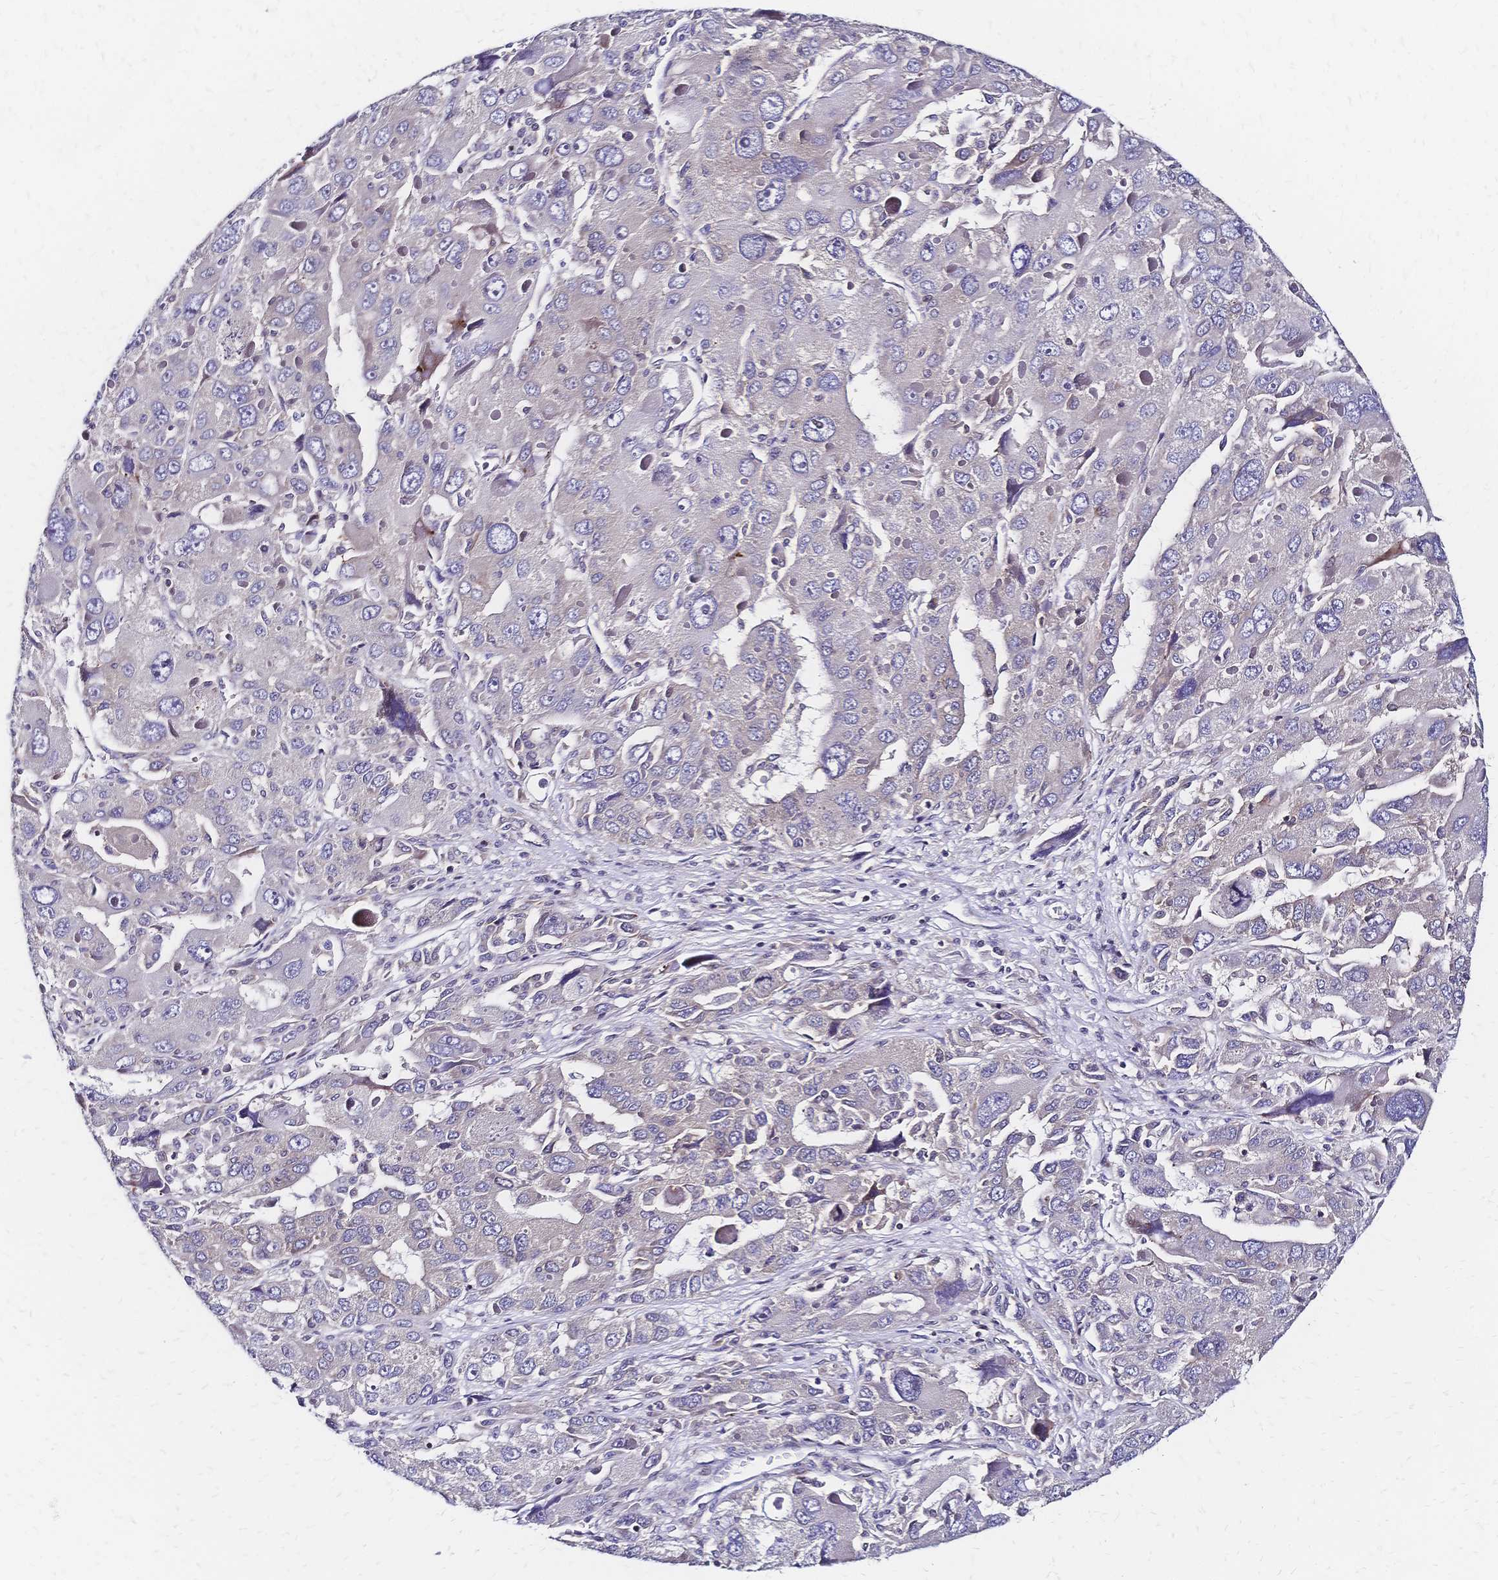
{"staining": {"intensity": "negative", "quantity": "none", "location": "none"}, "tissue": "liver cancer", "cell_type": "Tumor cells", "image_type": "cancer", "snomed": [{"axis": "morphology", "description": "Carcinoma, Hepatocellular, NOS"}, {"axis": "topography", "description": "Liver"}], "caption": "Tumor cells are negative for protein expression in human hepatocellular carcinoma (liver). (DAB immunohistochemistry (IHC) with hematoxylin counter stain).", "gene": "CBX7", "patient": {"sex": "female", "age": 41}}